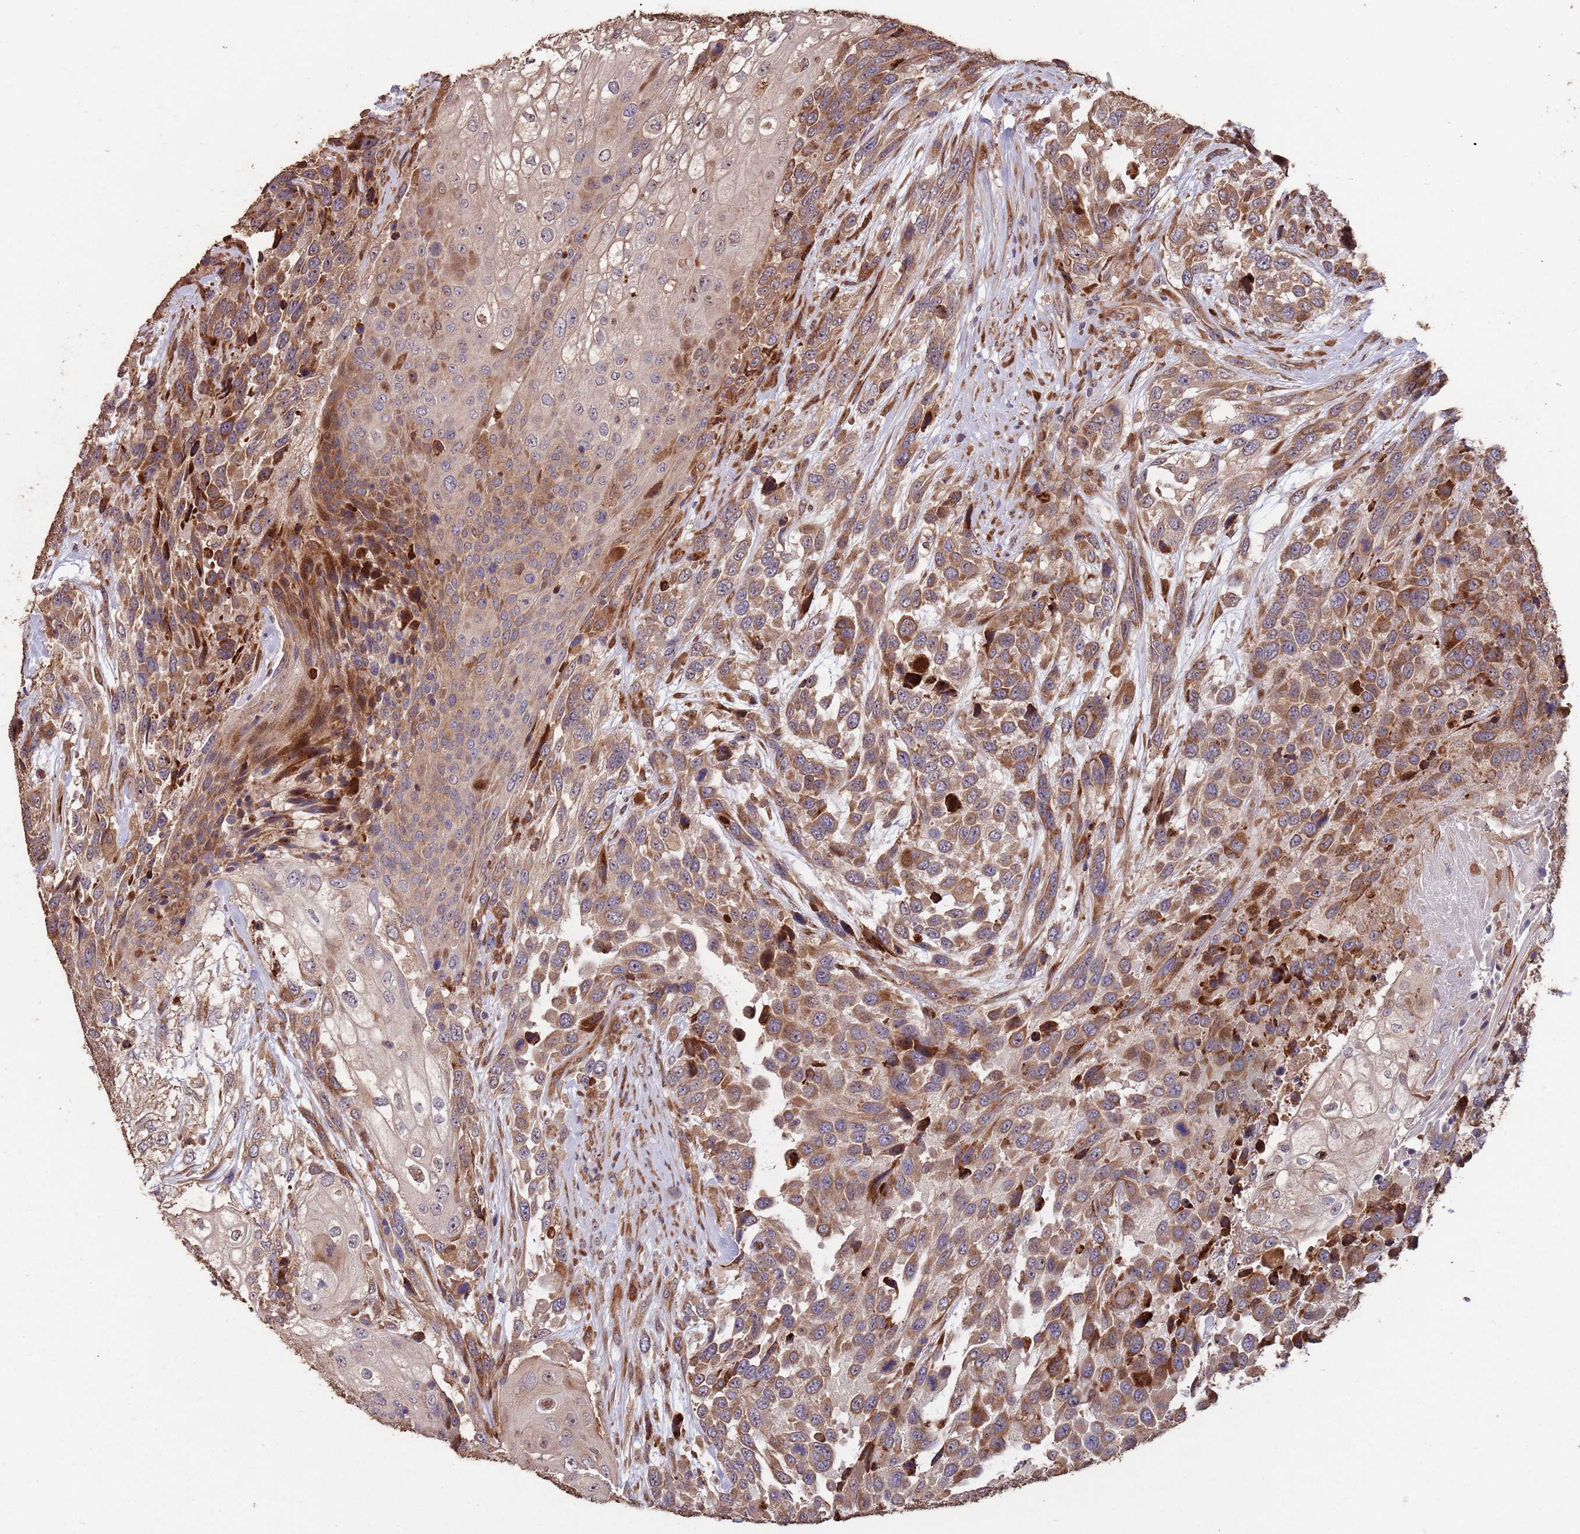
{"staining": {"intensity": "moderate", "quantity": ">75%", "location": "cytoplasmic/membranous"}, "tissue": "urothelial cancer", "cell_type": "Tumor cells", "image_type": "cancer", "snomed": [{"axis": "morphology", "description": "Urothelial carcinoma, High grade"}, {"axis": "topography", "description": "Urinary bladder"}], "caption": "Immunohistochemistry (IHC) (DAB (3,3'-diaminobenzidine)) staining of urothelial cancer demonstrates moderate cytoplasmic/membranous protein positivity in about >75% of tumor cells.", "gene": "ZNF428", "patient": {"sex": "female", "age": 70}}